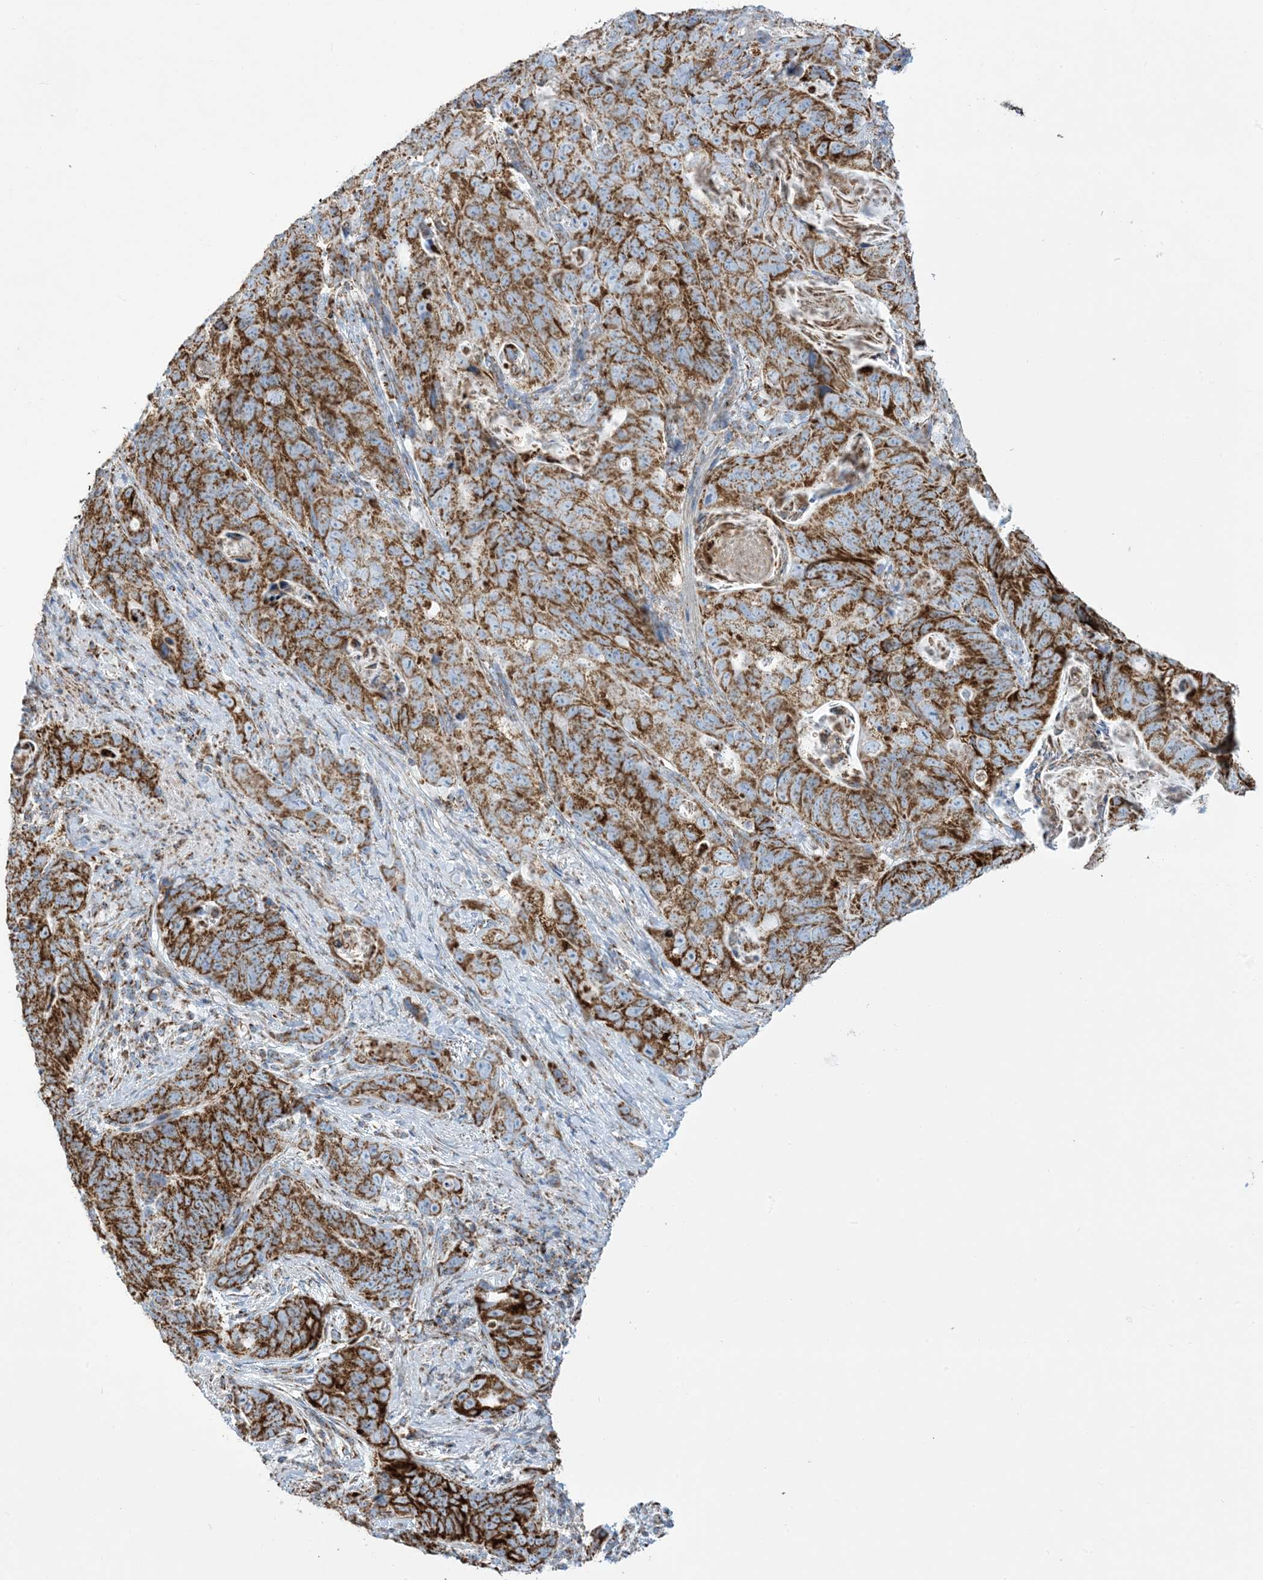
{"staining": {"intensity": "strong", "quantity": ">75%", "location": "cytoplasmic/membranous"}, "tissue": "stomach cancer", "cell_type": "Tumor cells", "image_type": "cancer", "snomed": [{"axis": "morphology", "description": "Normal tissue, NOS"}, {"axis": "morphology", "description": "Adenocarcinoma, NOS"}, {"axis": "topography", "description": "Stomach"}], "caption": "Stomach adenocarcinoma stained for a protein shows strong cytoplasmic/membranous positivity in tumor cells. (DAB (3,3'-diaminobenzidine) = brown stain, brightfield microscopy at high magnification).", "gene": "SAMM50", "patient": {"sex": "female", "age": 89}}